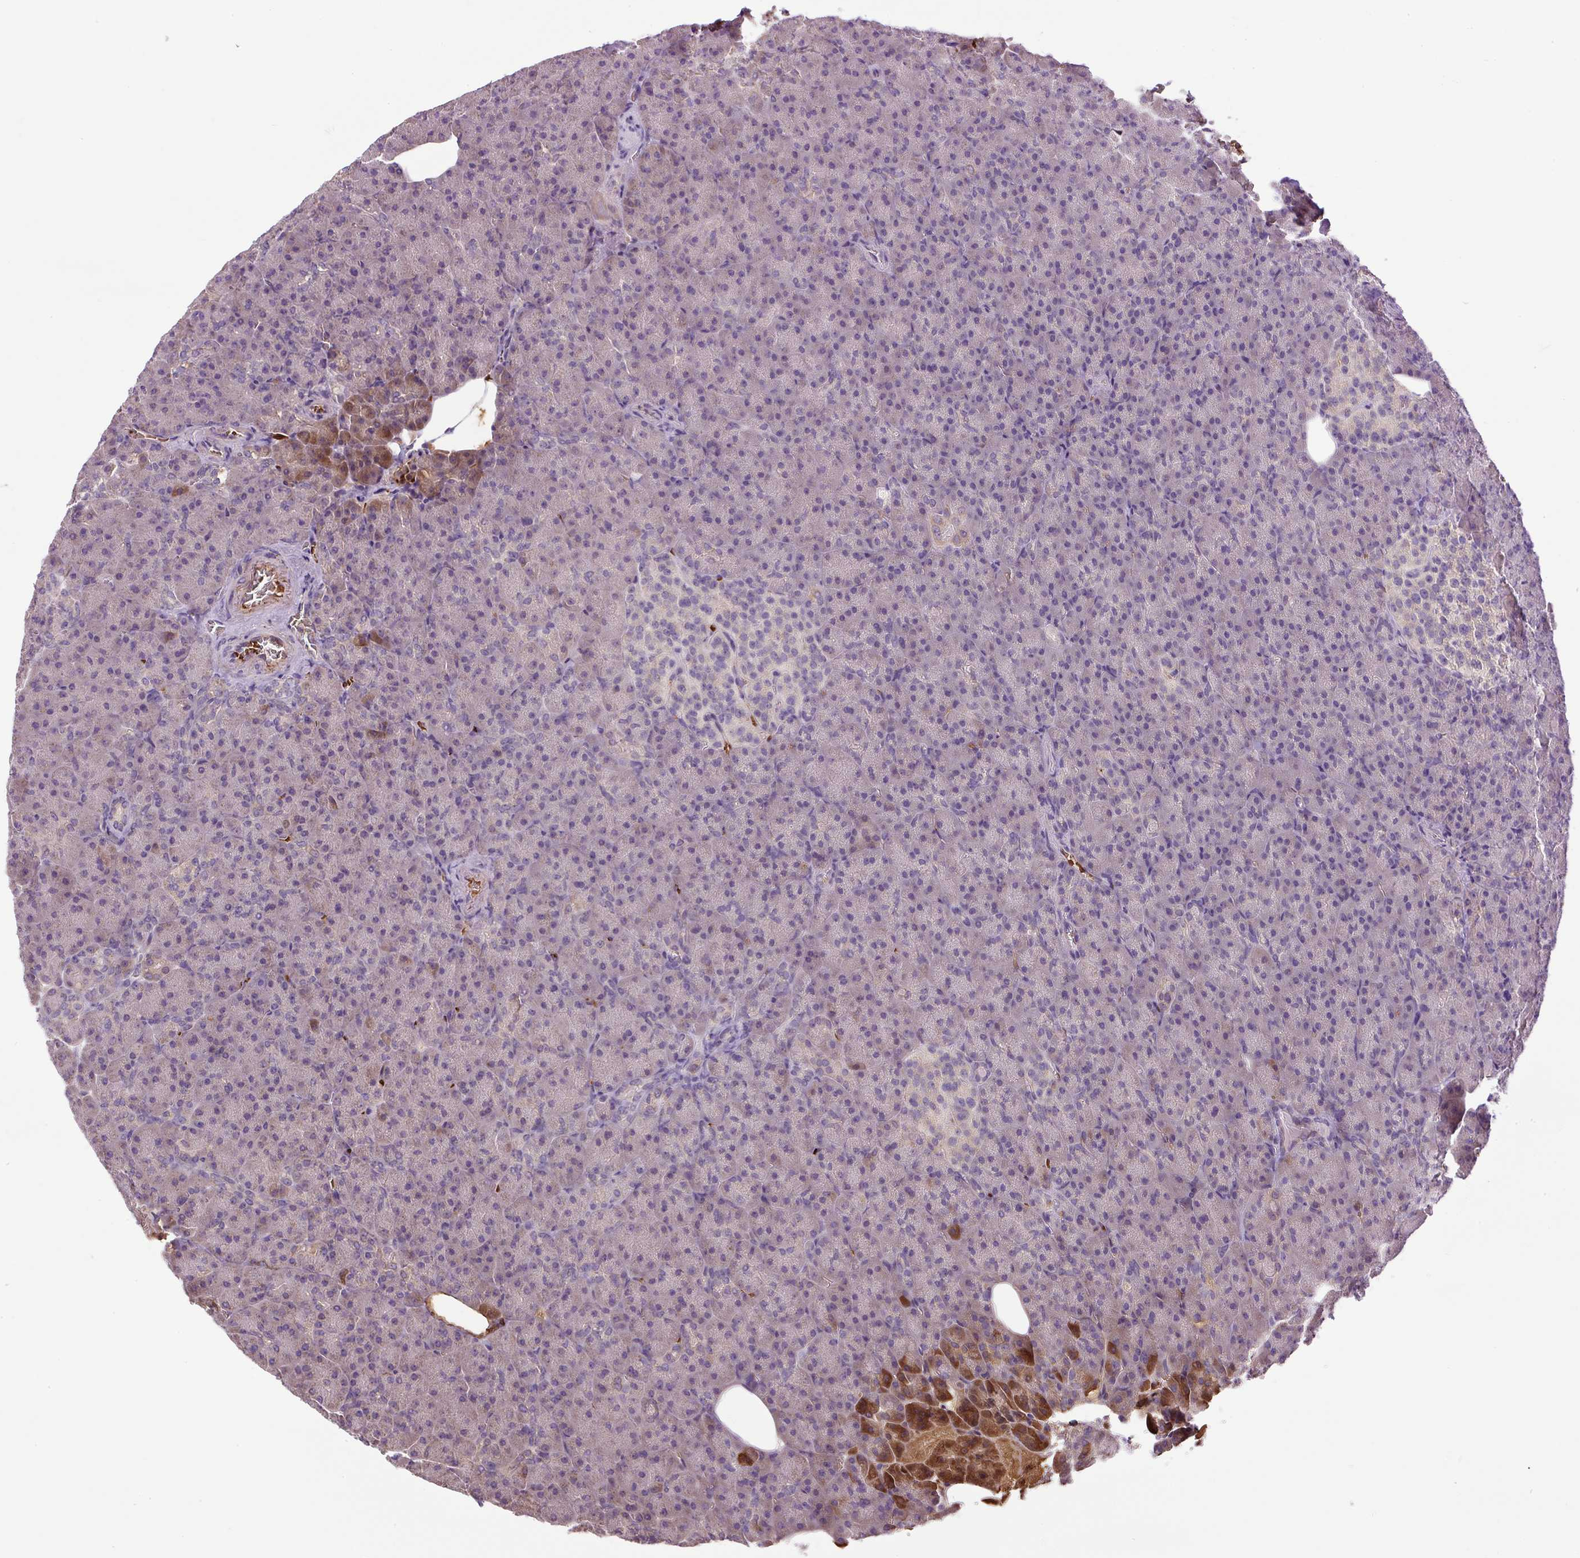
{"staining": {"intensity": "moderate", "quantity": "25%-75%", "location": "cytoplasmic/membranous"}, "tissue": "pancreas", "cell_type": "Exocrine glandular cells", "image_type": "normal", "snomed": [{"axis": "morphology", "description": "Normal tissue, NOS"}, {"axis": "topography", "description": "Pancreas"}], "caption": "High-magnification brightfield microscopy of normal pancreas stained with DAB (3,3'-diaminobenzidine) (brown) and counterstained with hematoxylin (blue). exocrine glandular cells exhibit moderate cytoplasmic/membranous positivity is appreciated in about25%-75% of cells. (DAB (3,3'-diaminobenzidine) = brown stain, brightfield microscopy at high magnification).", "gene": "CXCL13", "patient": {"sex": "female", "age": 74}}